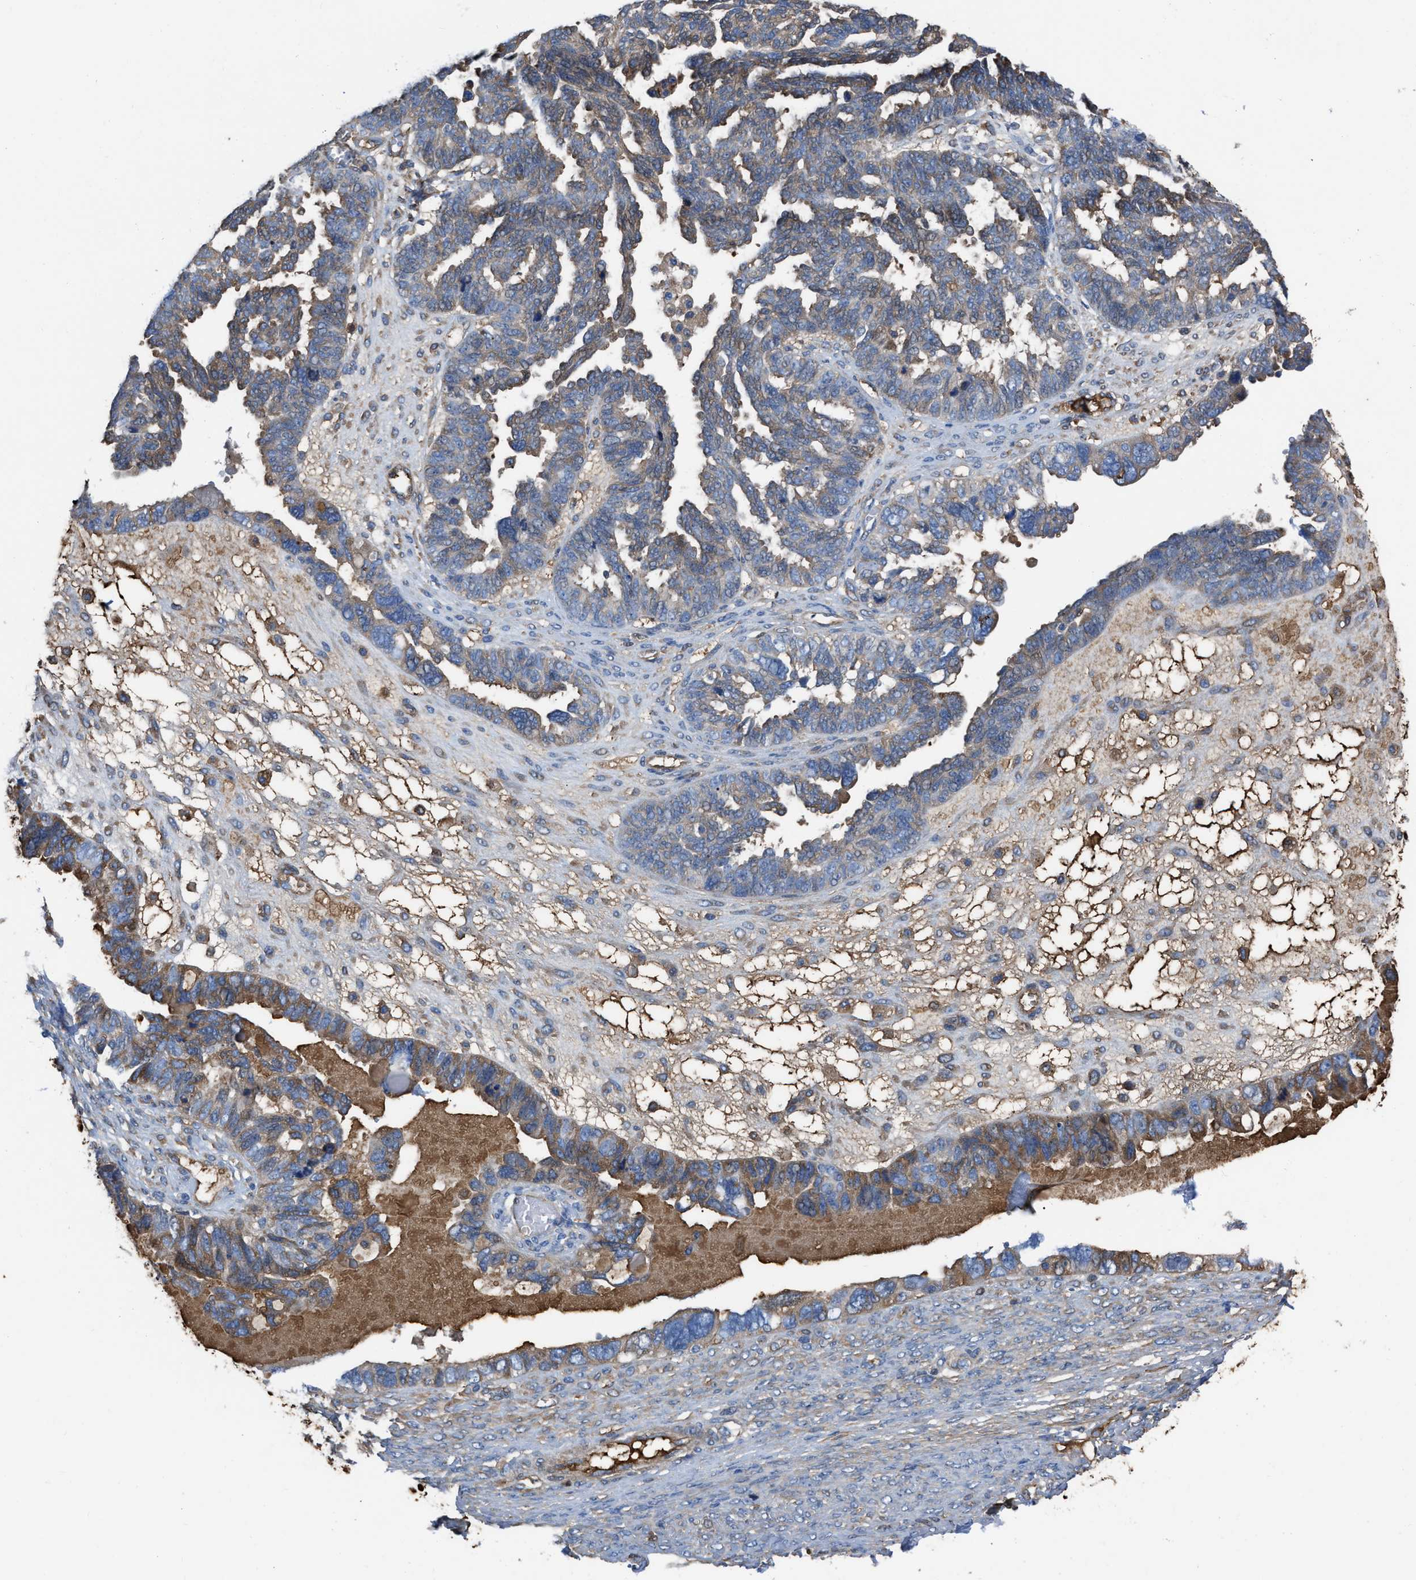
{"staining": {"intensity": "weak", "quantity": "25%-75%", "location": "cytoplasmic/membranous"}, "tissue": "ovarian cancer", "cell_type": "Tumor cells", "image_type": "cancer", "snomed": [{"axis": "morphology", "description": "Cystadenocarcinoma, serous, NOS"}, {"axis": "topography", "description": "Ovary"}], "caption": "Protein staining of ovarian serous cystadenocarcinoma tissue reveals weak cytoplasmic/membranous positivity in approximately 25%-75% of tumor cells.", "gene": "TRIOBP", "patient": {"sex": "female", "age": 79}}